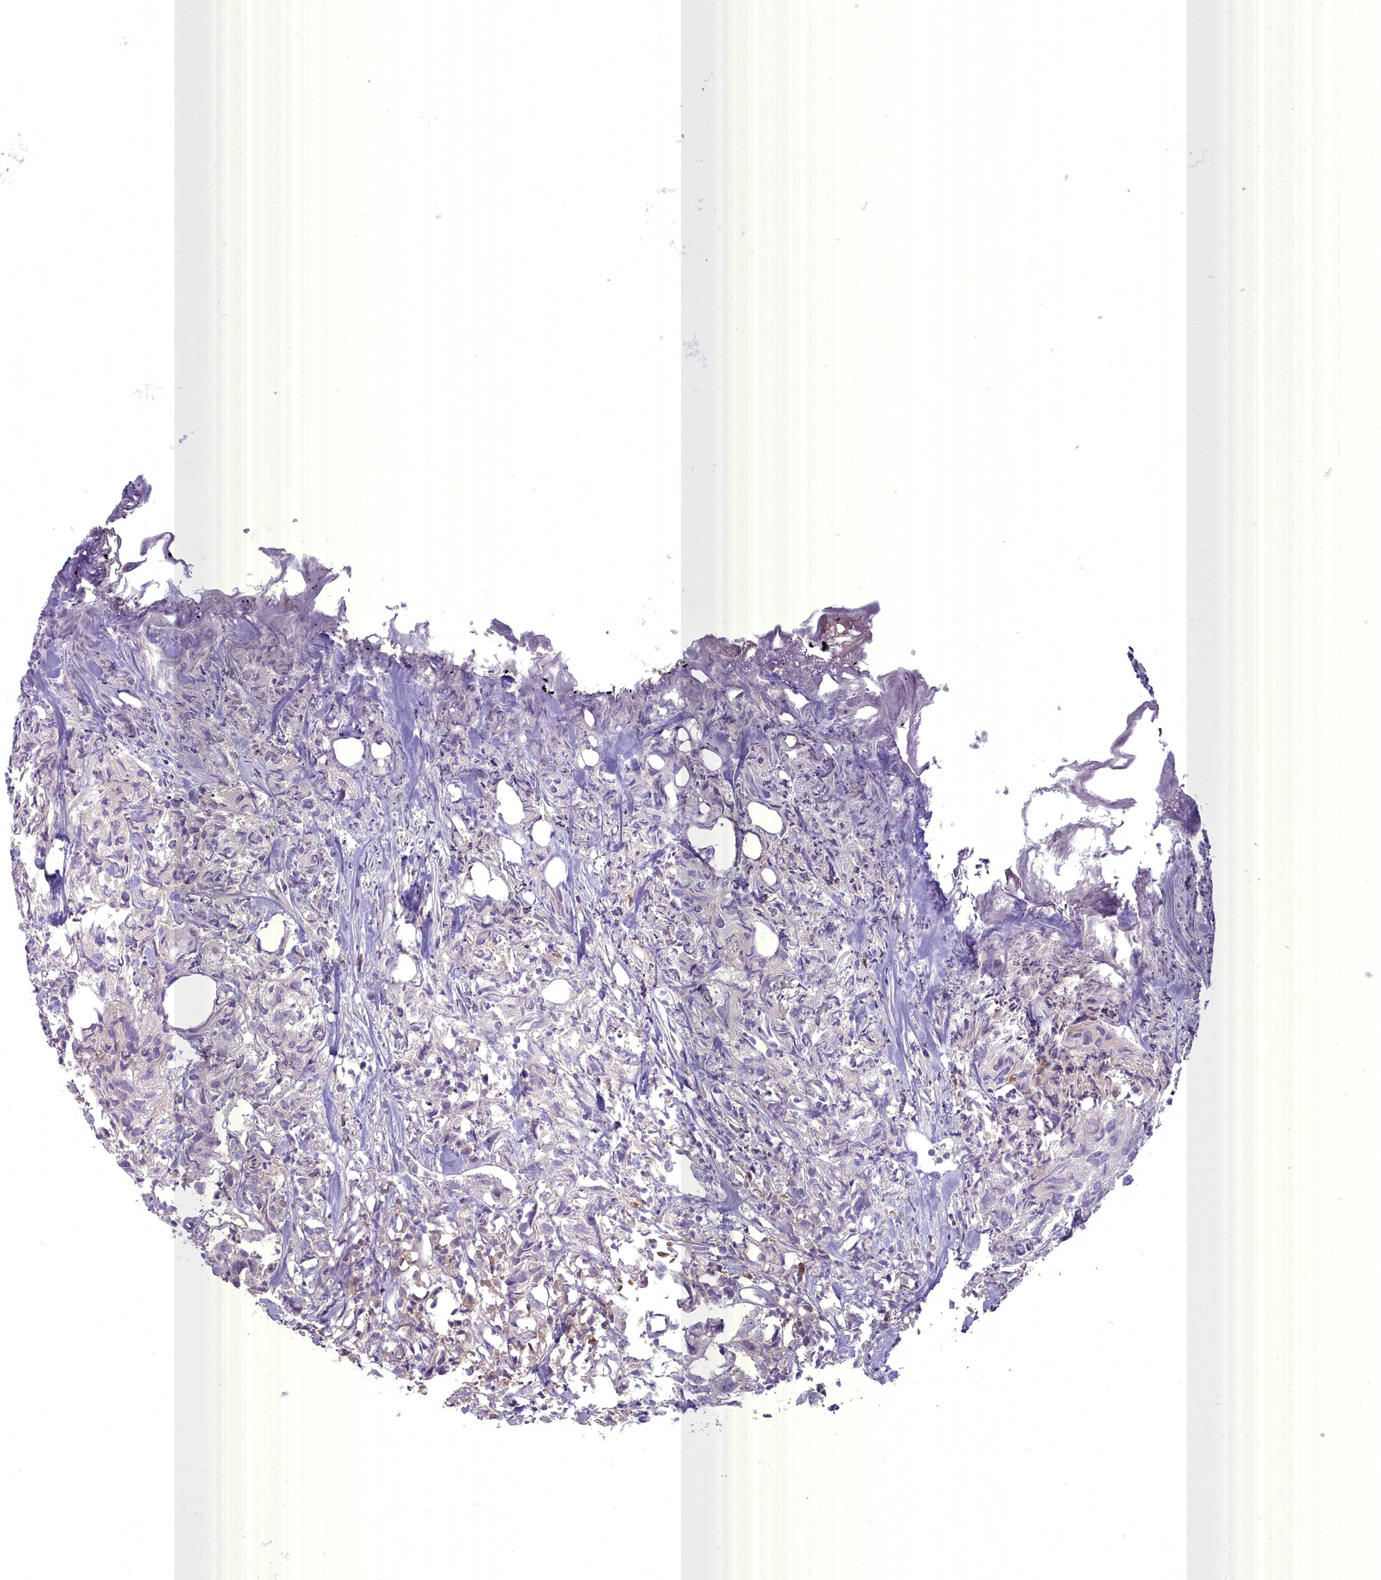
{"staining": {"intensity": "negative", "quantity": "none", "location": "none"}, "tissue": "urothelial cancer", "cell_type": "Tumor cells", "image_type": "cancer", "snomed": [{"axis": "morphology", "description": "Urothelial carcinoma, High grade"}, {"axis": "topography", "description": "Urinary bladder"}], "caption": "High-grade urothelial carcinoma was stained to show a protein in brown. There is no significant positivity in tumor cells.", "gene": "BLNK", "patient": {"sex": "female", "age": 75}}